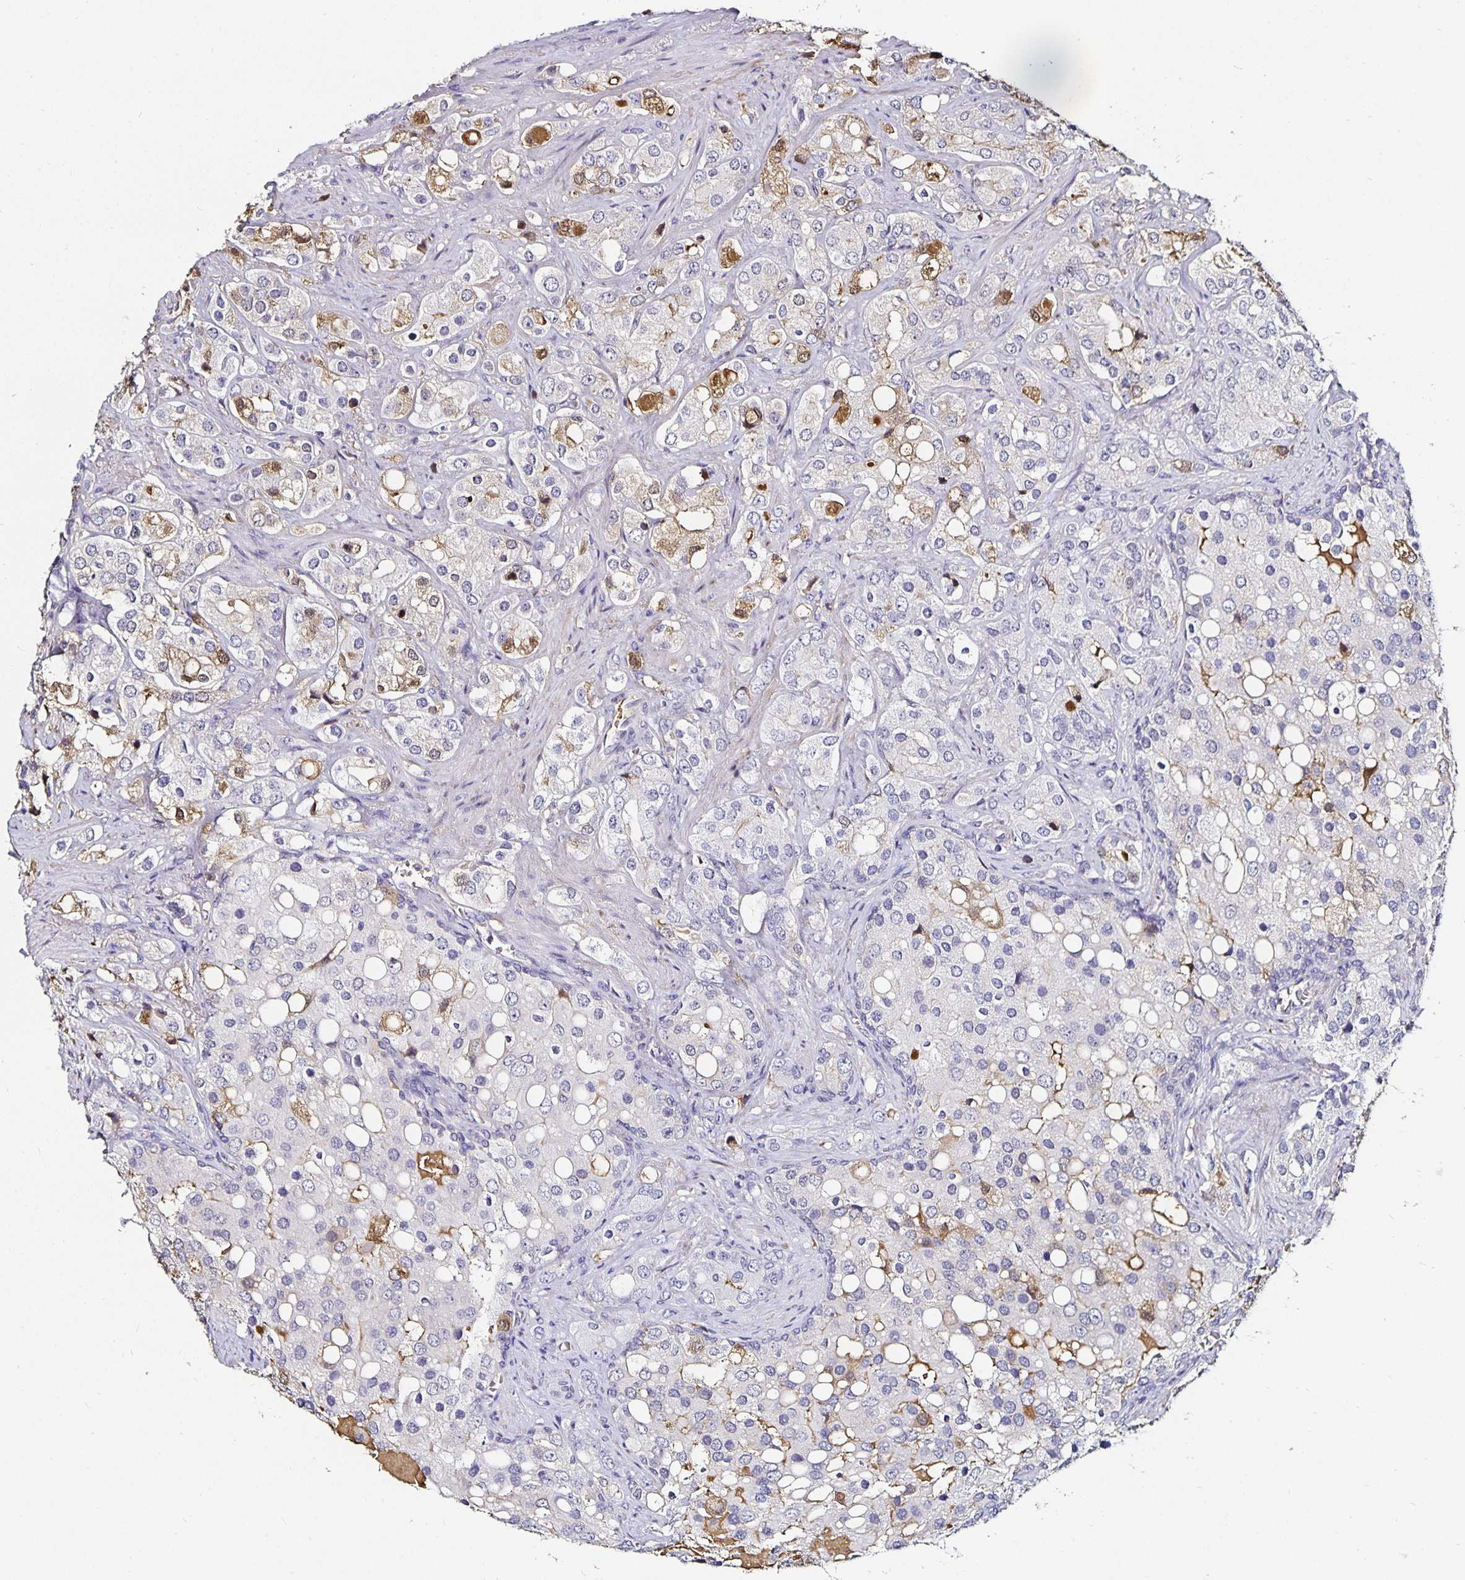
{"staining": {"intensity": "moderate", "quantity": "<25%", "location": "cytoplasmic/membranous,nuclear"}, "tissue": "prostate cancer", "cell_type": "Tumor cells", "image_type": "cancer", "snomed": [{"axis": "morphology", "description": "Adenocarcinoma, High grade"}, {"axis": "topography", "description": "Prostate"}], "caption": "Moderate cytoplasmic/membranous and nuclear expression is appreciated in approximately <25% of tumor cells in prostate cancer.", "gene": "TTR", "patient": {"sex": "male", "age": 67}}